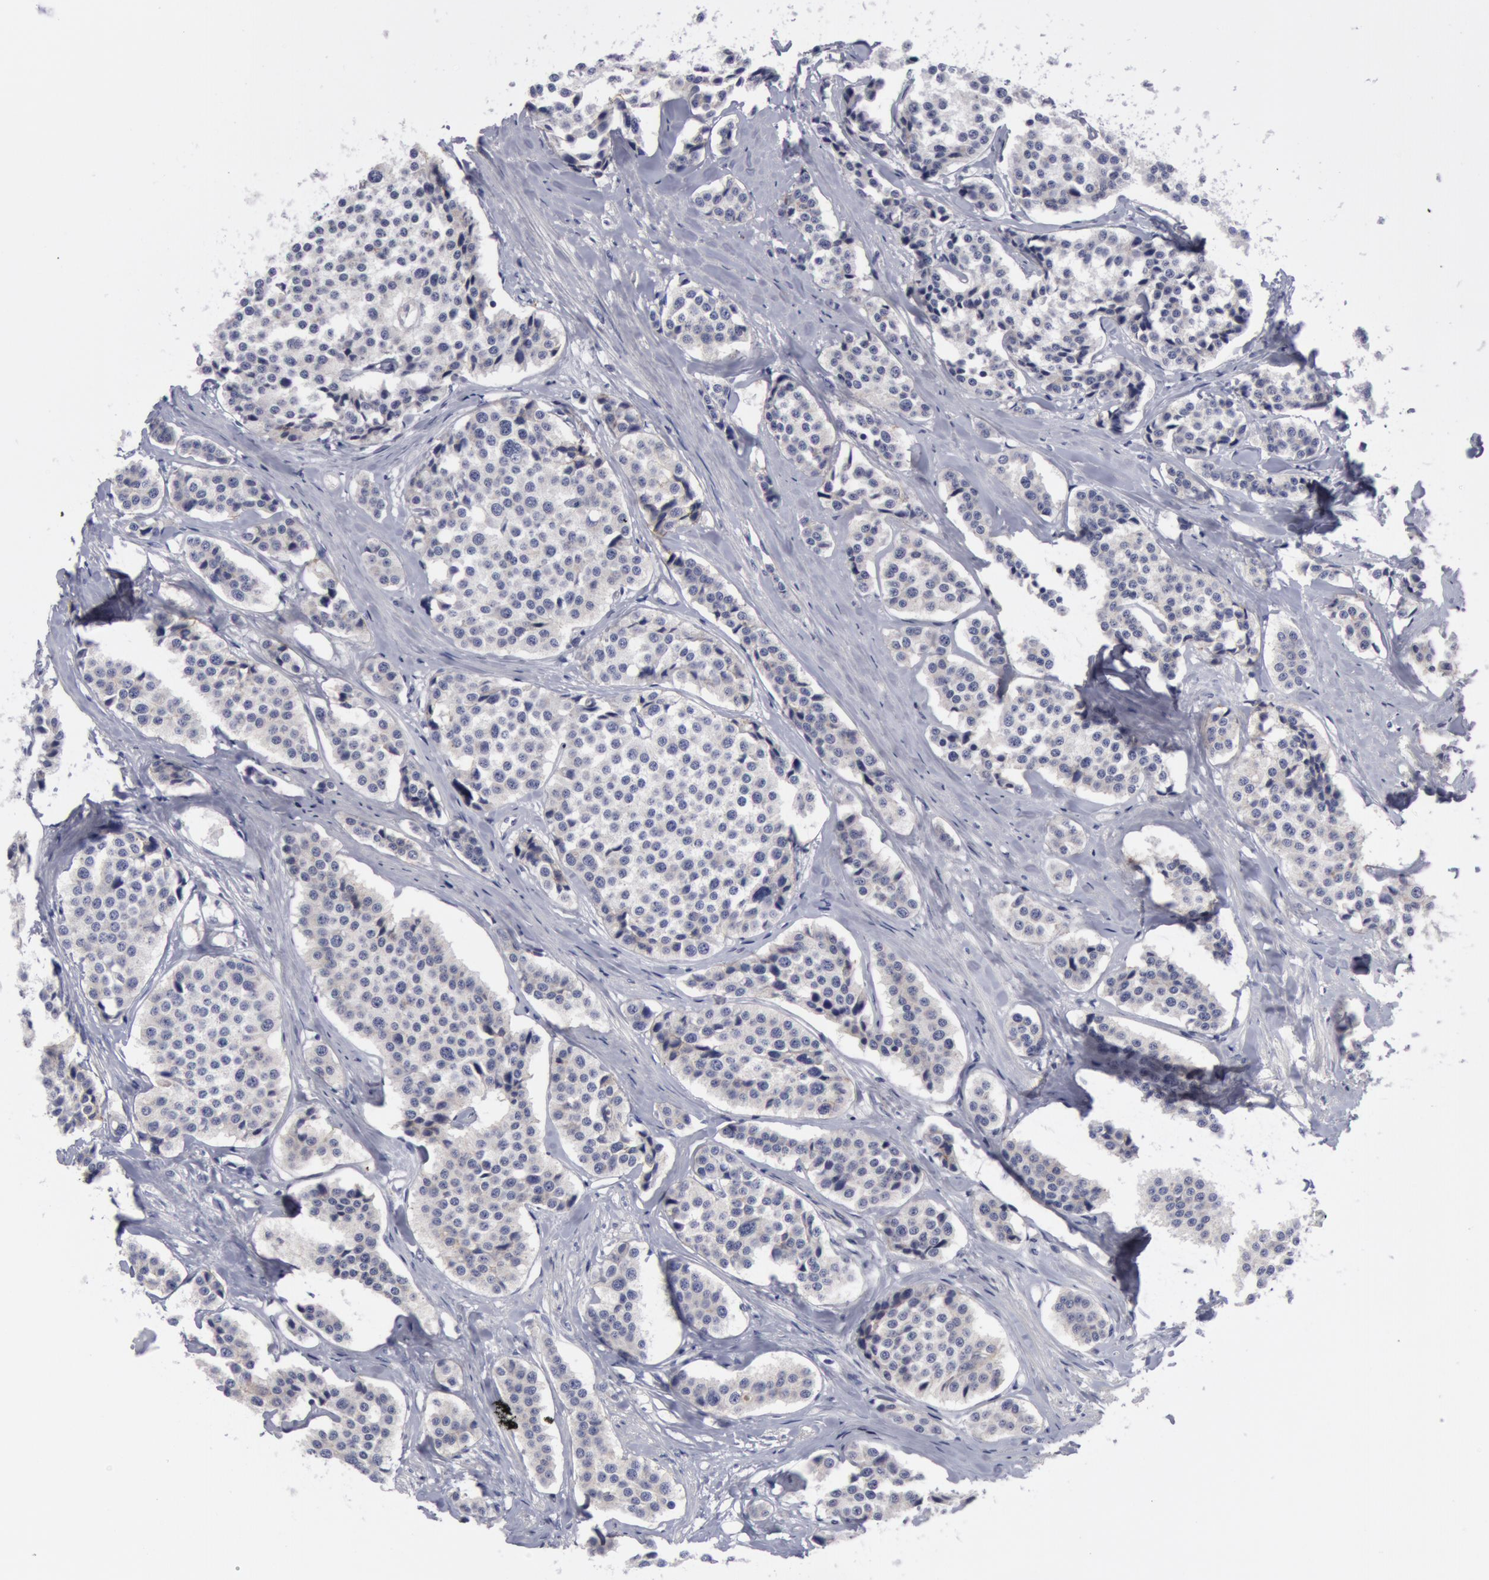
{"staining": {"intensity": "negative", "quantity": "none", "location": "none"}, "tissue": "carcinoid", "cell_type": "Tumor cells", "image_type": "cancer", "snomed": [{"axis": "morphology", "description": "Carcinoid, malignant, NOS"}, {"axis": "topography", "description": "Small intestine"}], "caption": "Immunohistochemical staining of human carcinoid shows no significant staining in tumor cells.", "gene": "NLGN4X", "patient": {"sex": "male", "age": 60}}